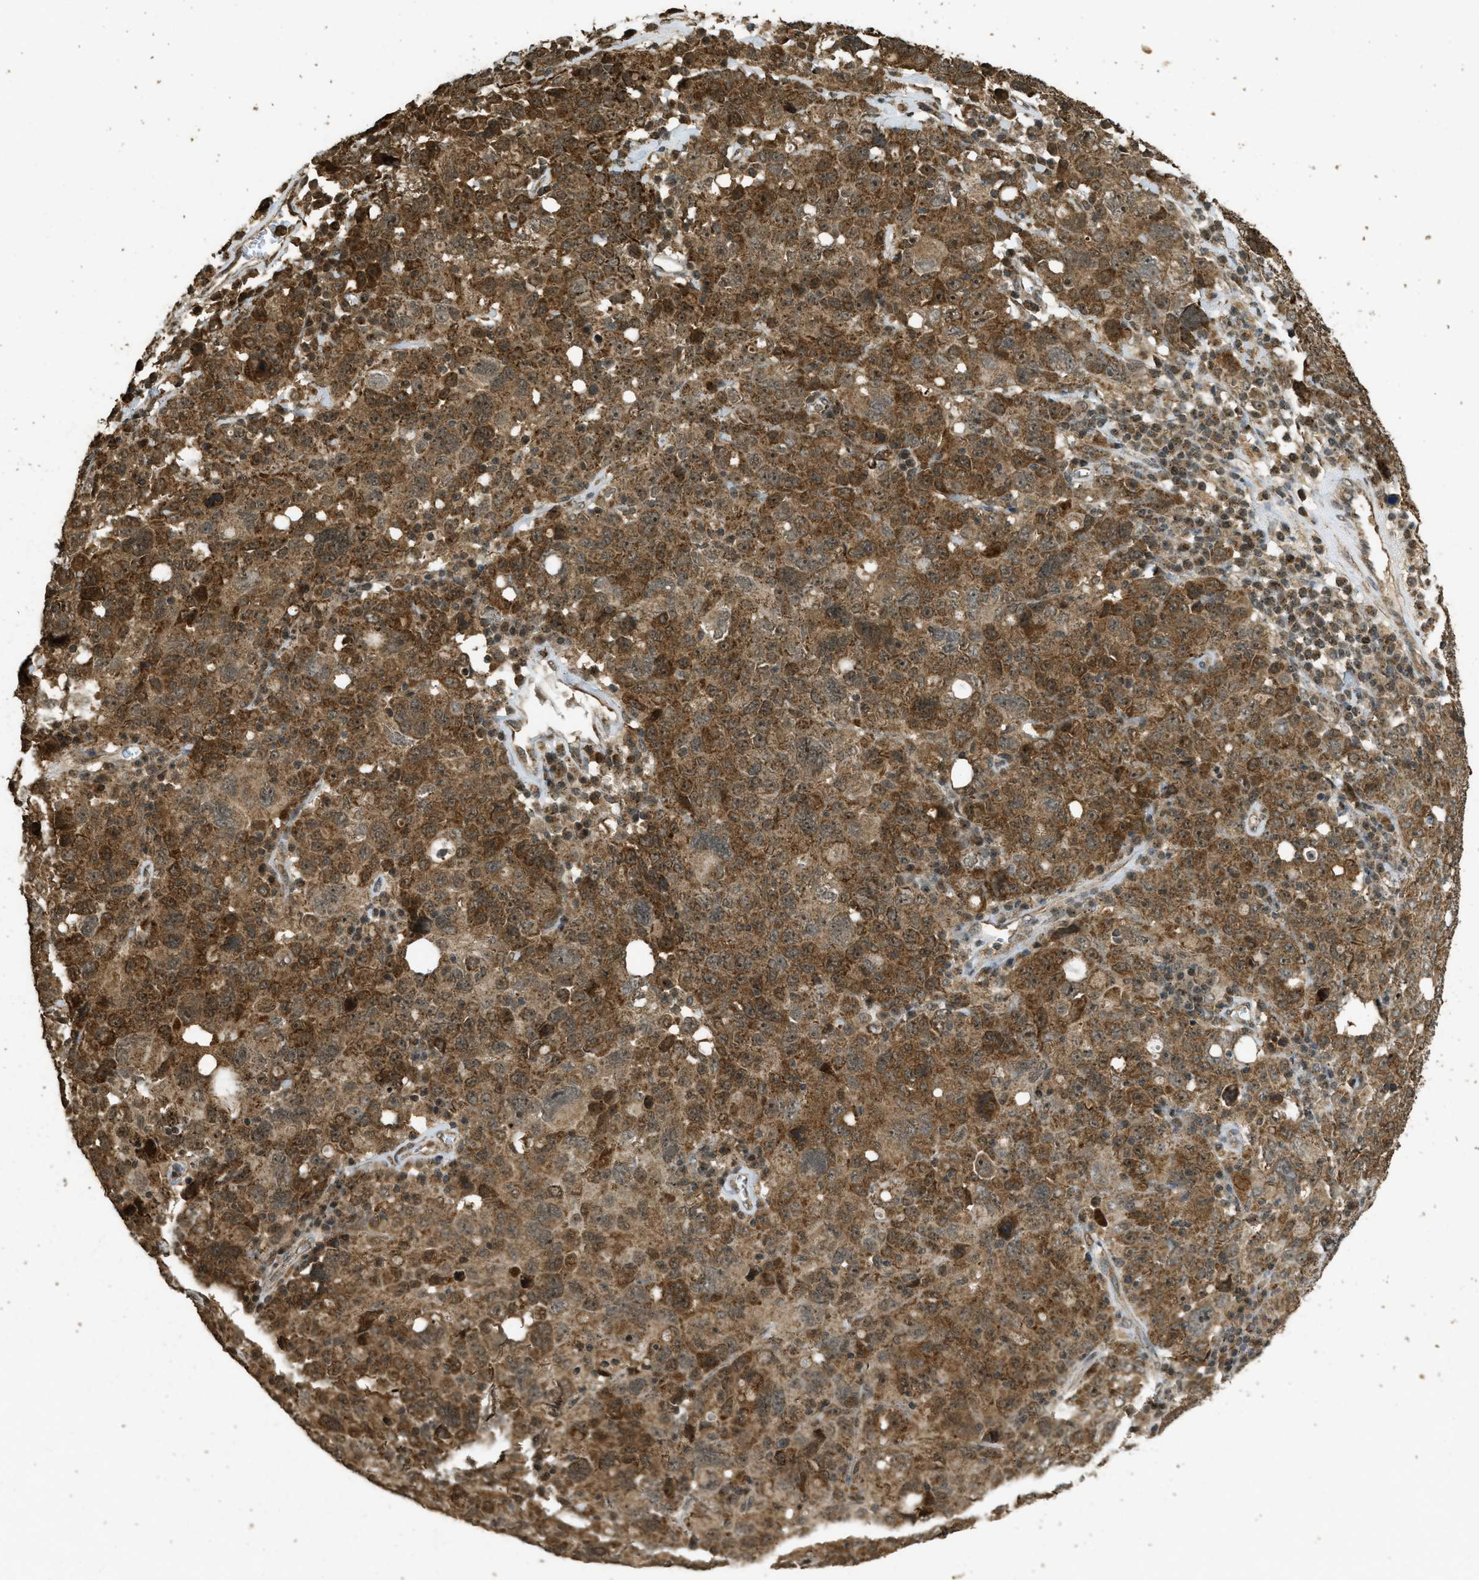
{"staining": {"intensity": "moderate", "quantity": ">75%", "location": "cytoplasmic/membranous"}, "tissue": "ovarian cancer", "cell_type": "Tumor cells", "image_type": "cancer", "snomed": [{"axis": "morphology", "description": "Carcinoma, endometroid"}, {"axis": "topography", "description": "Ovary"}], "caption": "IHC (DAB) staining of human ovarian endometroid carcinoma exhibits moderate cytoplasmic/membranous protein positivity in approximately >75% of tumor cells.", "gene": "CTPS1", "patient": {"sex": "female", "age": 62}}